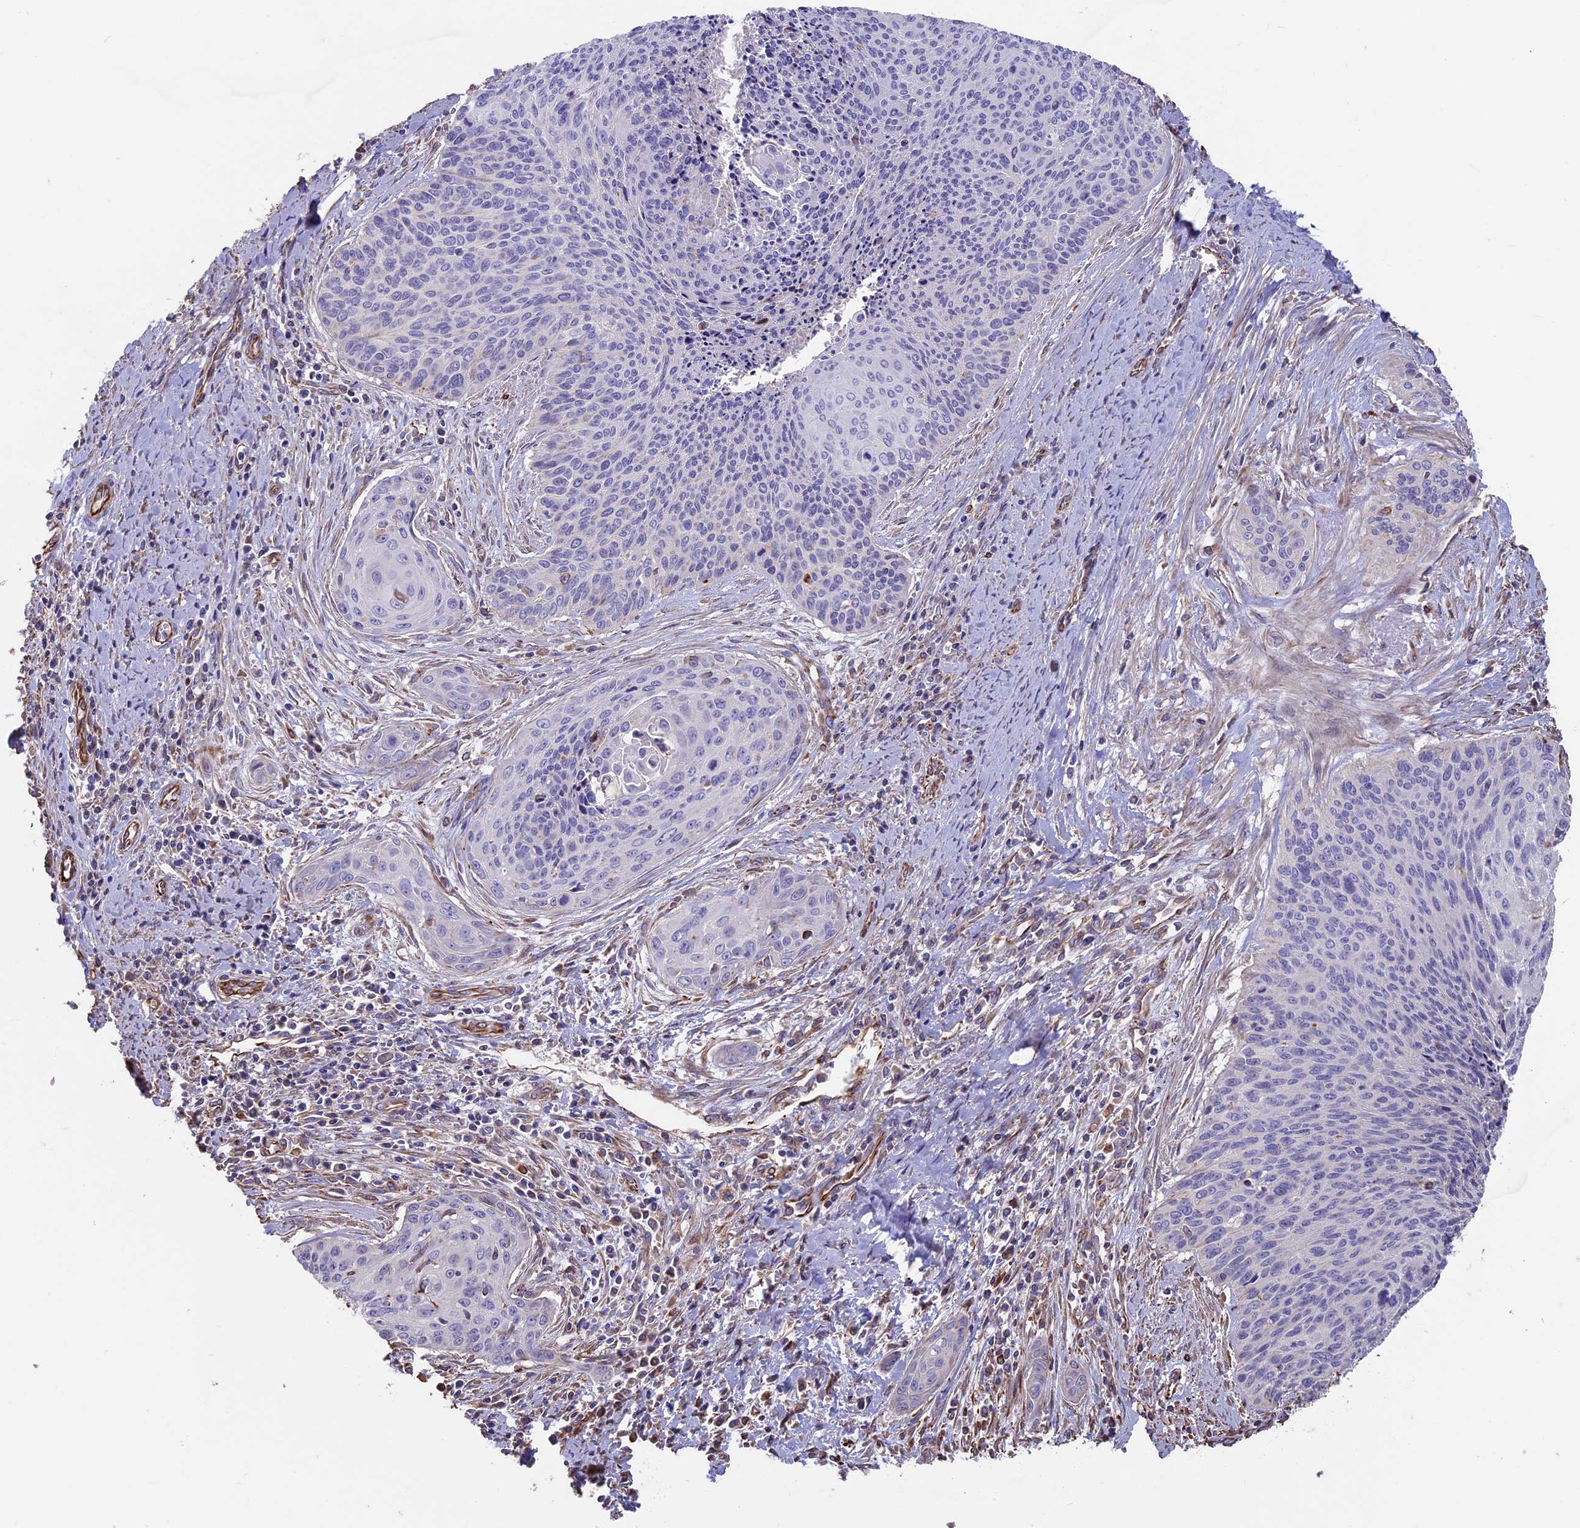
{"staining": {"intensity": "negative", "quantity": "none", "location": "none"}, "tissue": "cervical cancer", "cell_type": "Tumor cells", "image_type": "cancer", "snomed": [{"axis": "morphology", "description": "Squamous cell carcinoma, NOS"}, {"axis": "topography", "description": "Cervix"}], "caption": "Micrograph shows no protein expression in tumor cells of squamous cell carcinoma (cervical) tissue.", "gene": "SEH1L", "patient": {"sex": "female", "age": 55}}